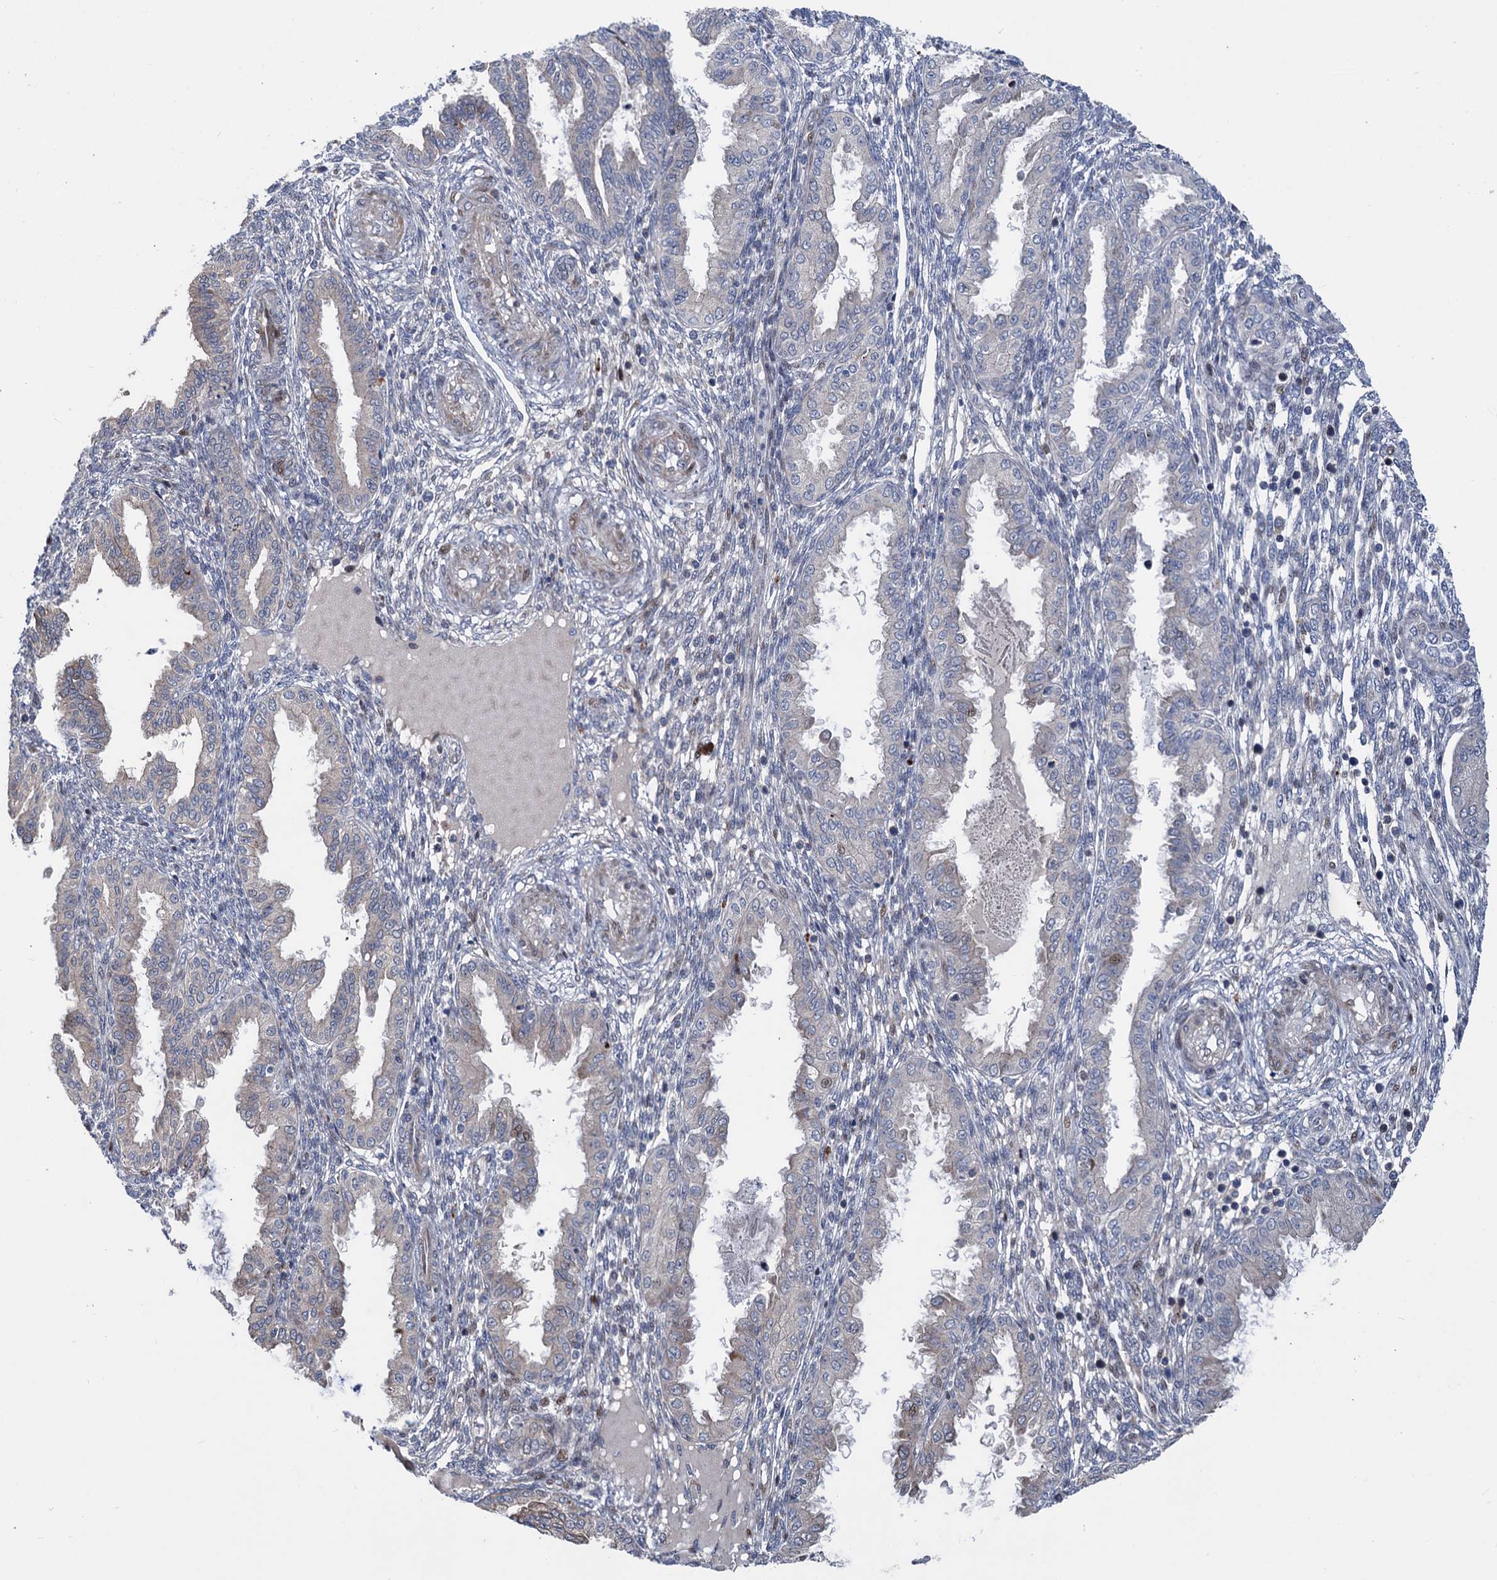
{"staining": {"intensity": "negative", "quantity": "none", "location": "none"}, "tissue": "endometrium", "cell_type": "Cells in endometrial stroma", "image_type": "normal", "snomed": [{"axis": "morphology", "description": "Normal tissue, NOS"}, {"axis": "topography", "description": "Endometrium"}], "caption": "Immunohistochemical staining of unremarkable endometrium demonstrates no significant staining in cells in endometrial stroma.", "gene": "UBR1", "patient": {"sex": "female", "age": 33}}